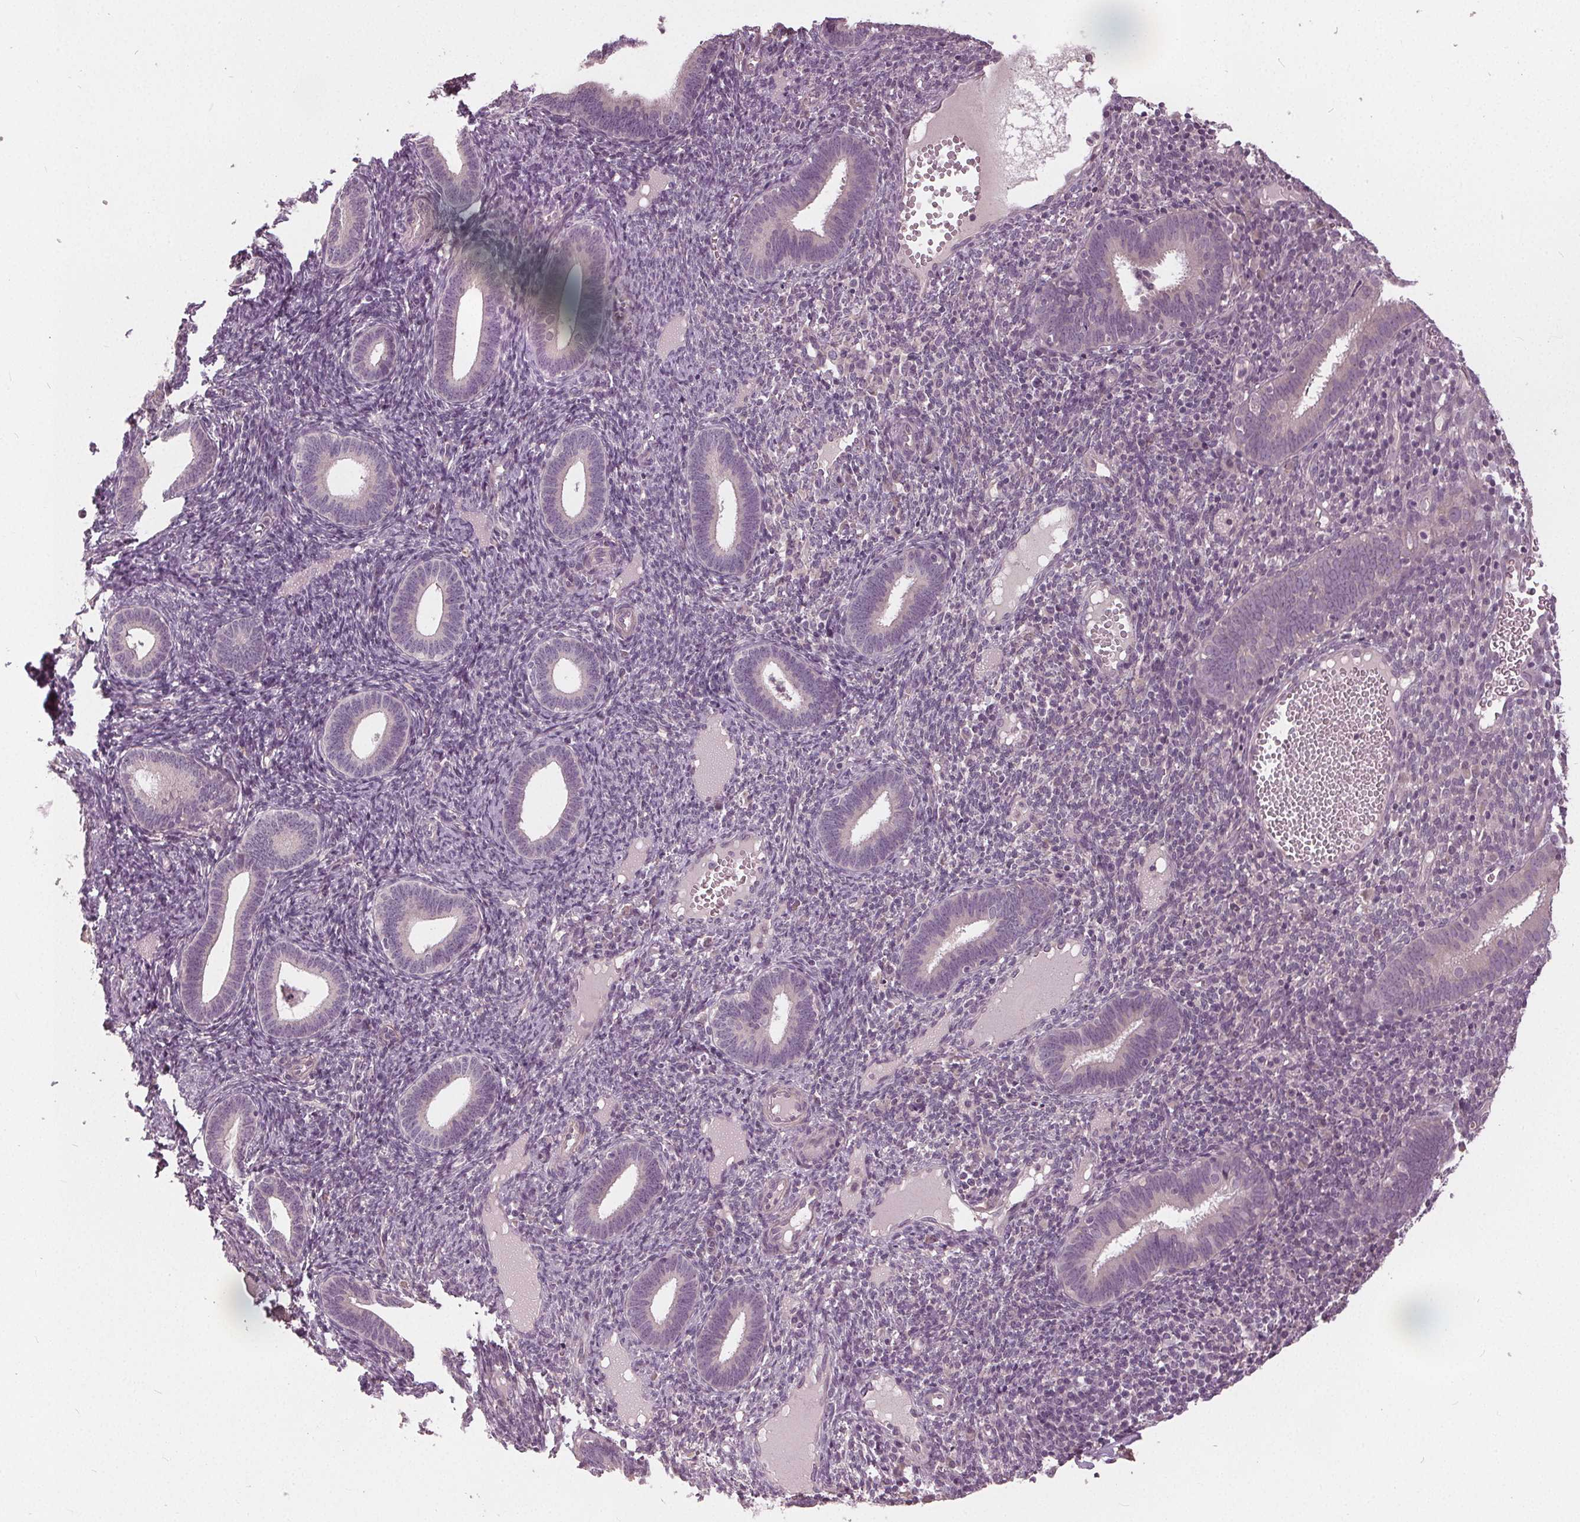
{"staining": {"intensity": "negative", "quantity": "none", "location": "none"}, "tissue": "endometrium", "cell_type": "Cells in endometrial stroma", "image_type": "normal", "snomed": [{"axis": "morphology", "description": "Normal tissue, NOS"}, {"axis": "topography", "description": "Endometrium"}], "caption": "Human endometrium stained for a protein using immunohistochemistry displays no positivity in cells in endometrial stroma.", "gene": "KLK13", "patient": {"sex": "female", "age": 41}}